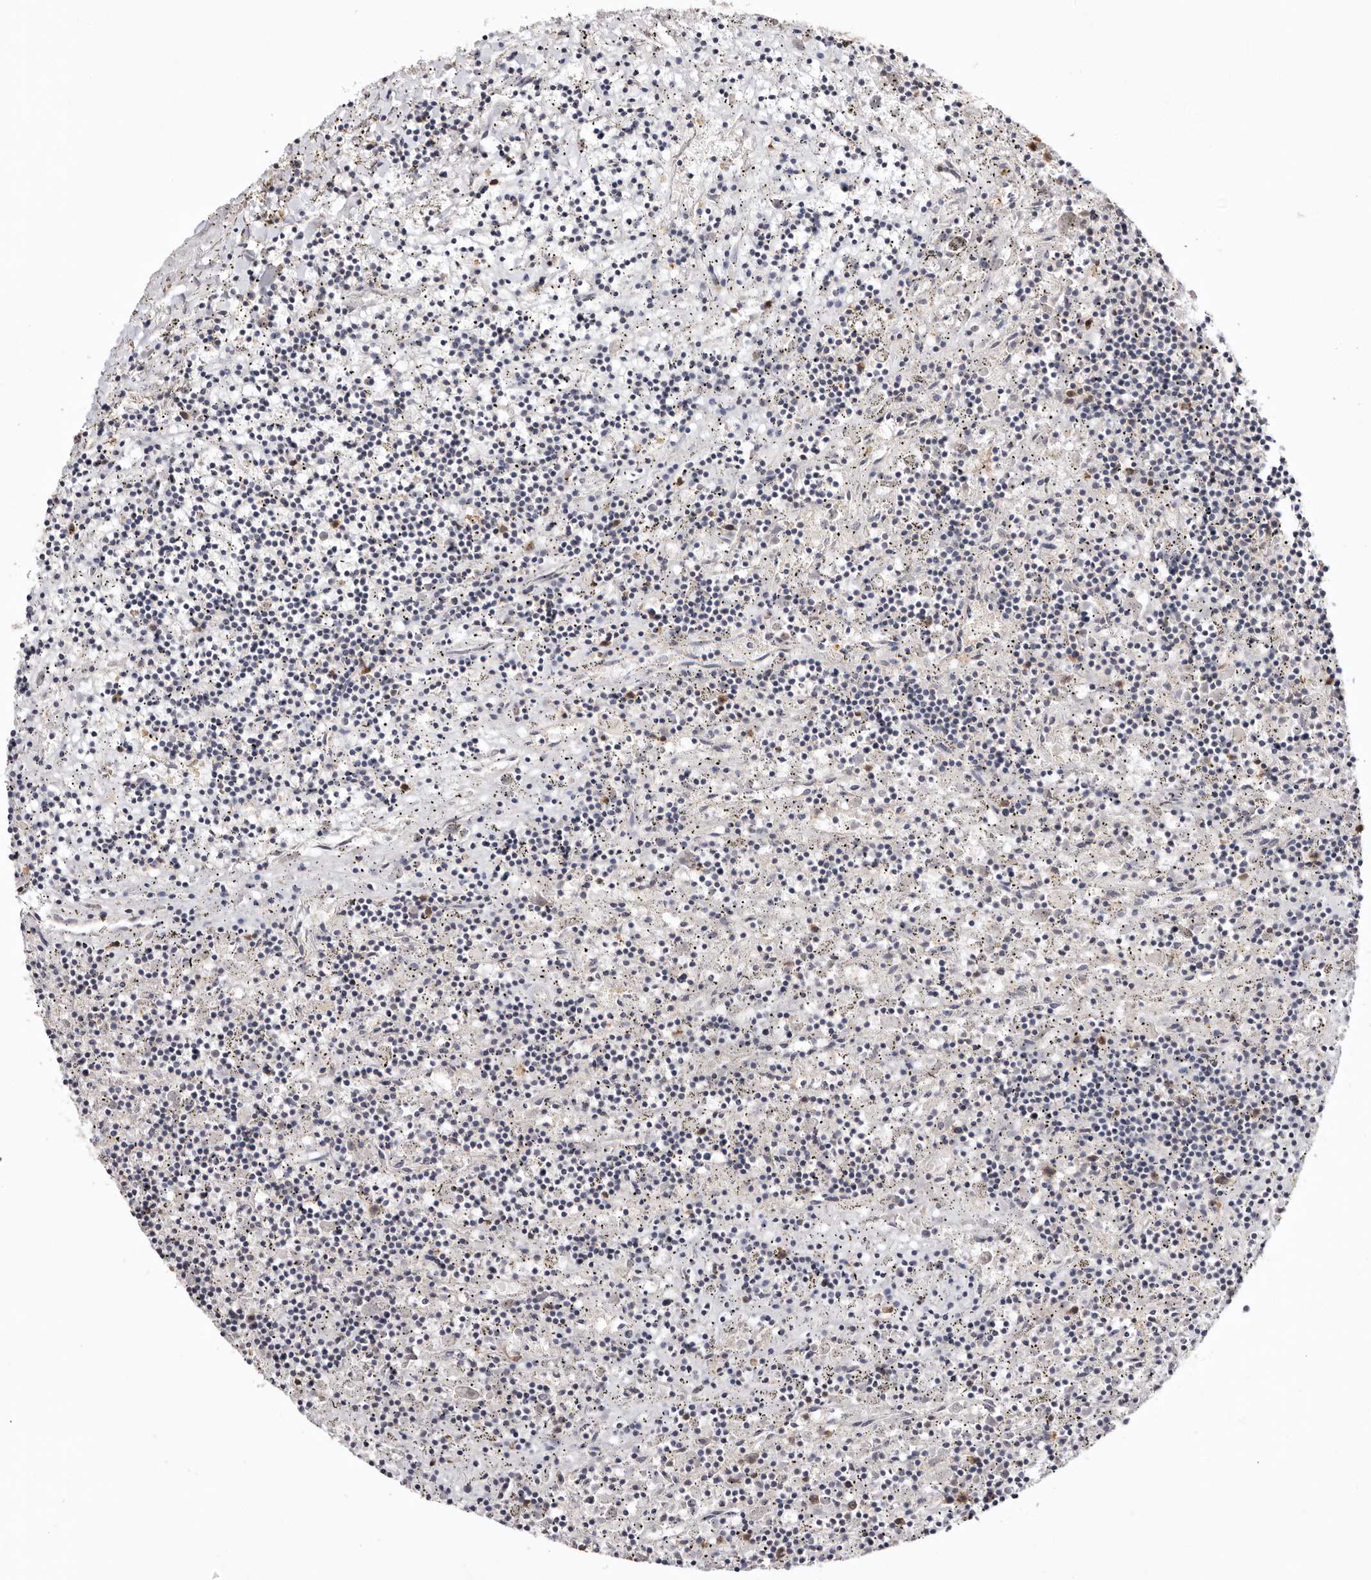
{"staining": {"intensity": "negative", "quantity": "none", "location": "none"}, "tissue": "lymphoma", "cell_type": "Tumor cells", "image_type": "cancer", "snomed": [{"axis": "morphology", "description": "Malignant lymphoma, non-Hodgkin's type, Low grade"}, {"axis": "topography", "description": "Spleen"}], "caption": "High magnification brightfield microscopy of lymphoma stained with DAB (brown) and counterstained with hematoxylin (blue): tumor cells show no significant staining.", "gene": "NOTCH1", "patient": {"sex": "male", "age": 76}}